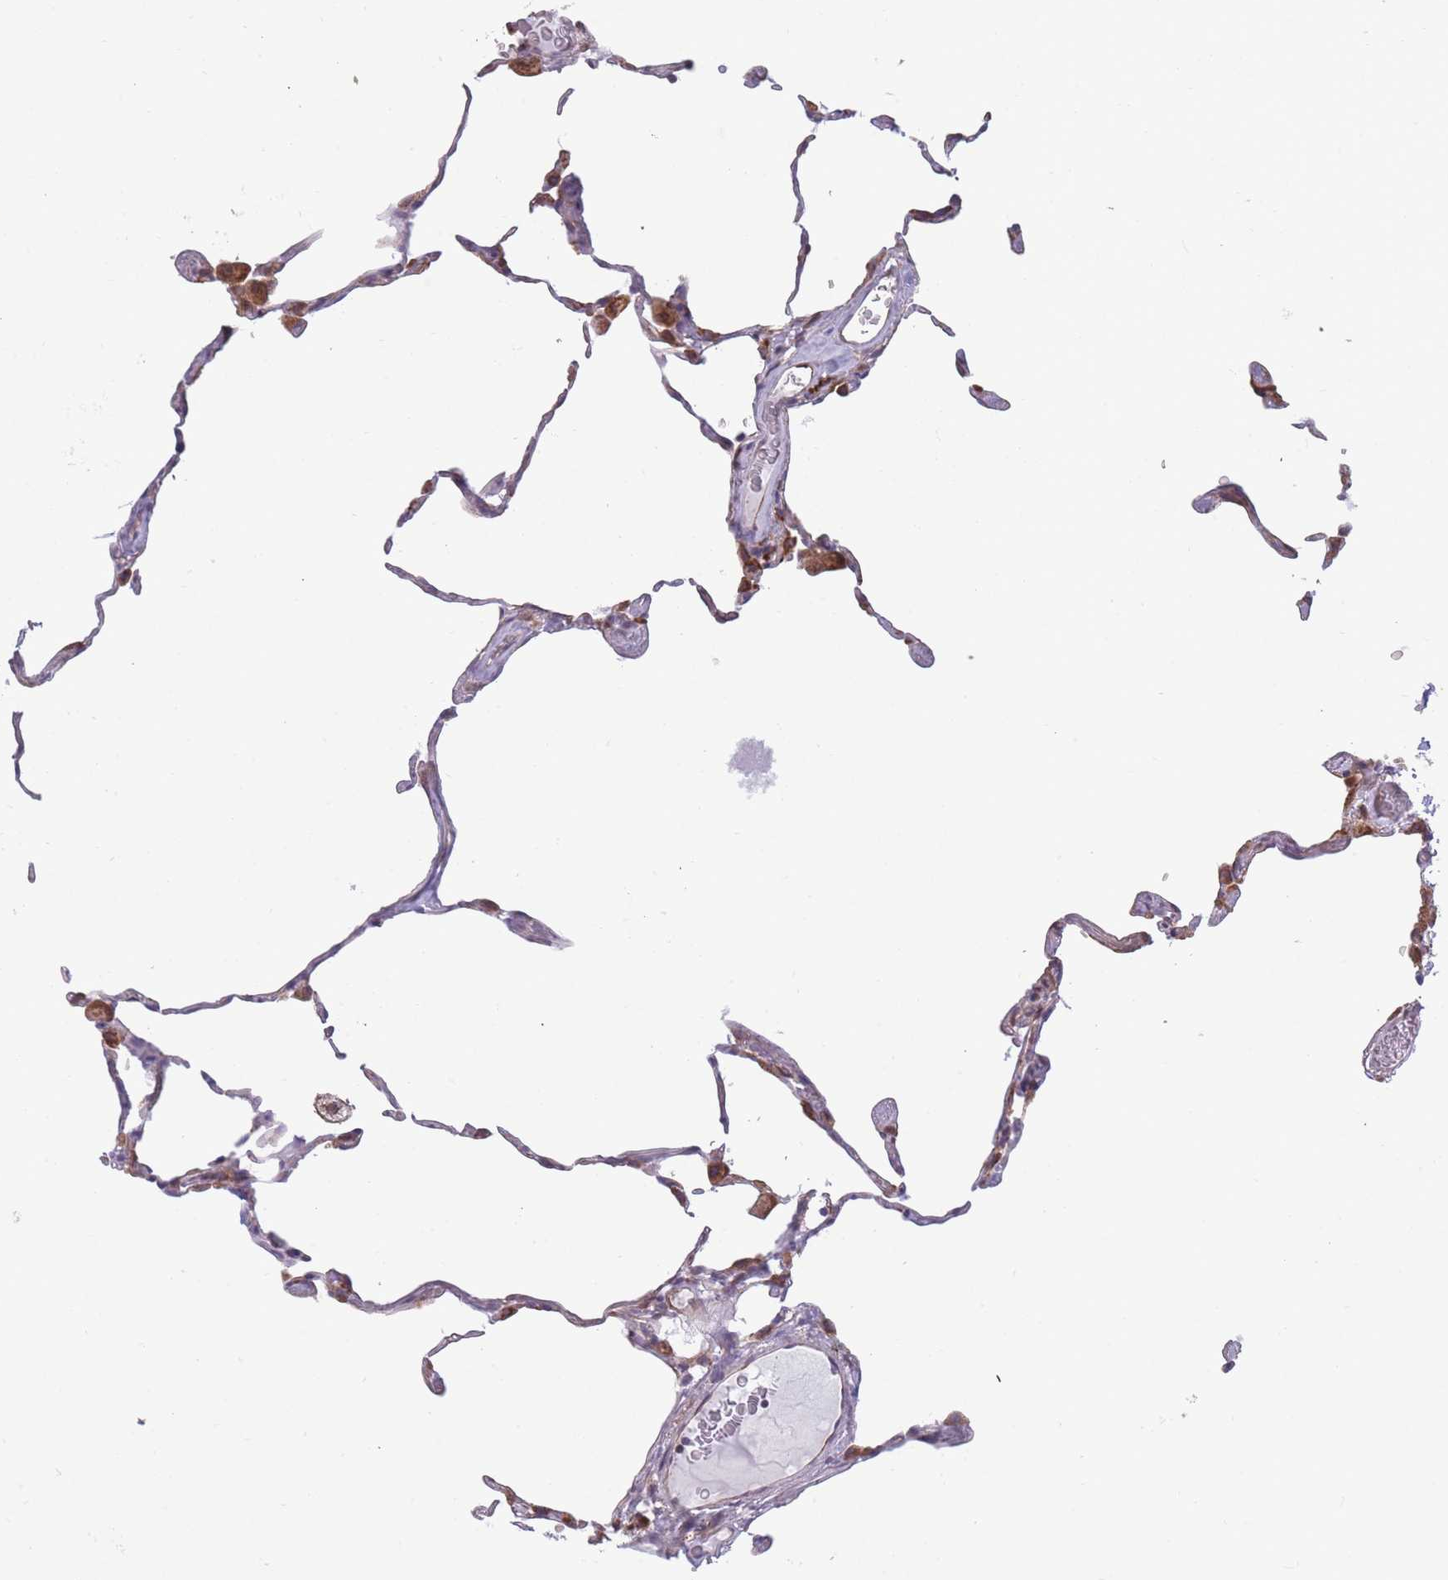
{"staining": {"intensity": "moderate", "quantity": "<25%", "location": "cytoplasmic/membranous"}, "tissue": "lung", "cell_type": "Alveolar cells", "image_type": "normal", "snomed": [{"axis": "morphology", "description": "Normal tissue, NOS"}, {"axis": "topography", "description": "Lung"}], "caption": "A photomicrograph of human lung stained for a protein shows moderate cytoplasmic/membranous brown staining in alveolar cells. (brown staining indicates protein expression, while blue staining denotes nuclei).", "gene": "TMEM121", "patient": {"sex": "female", "age": 57}}